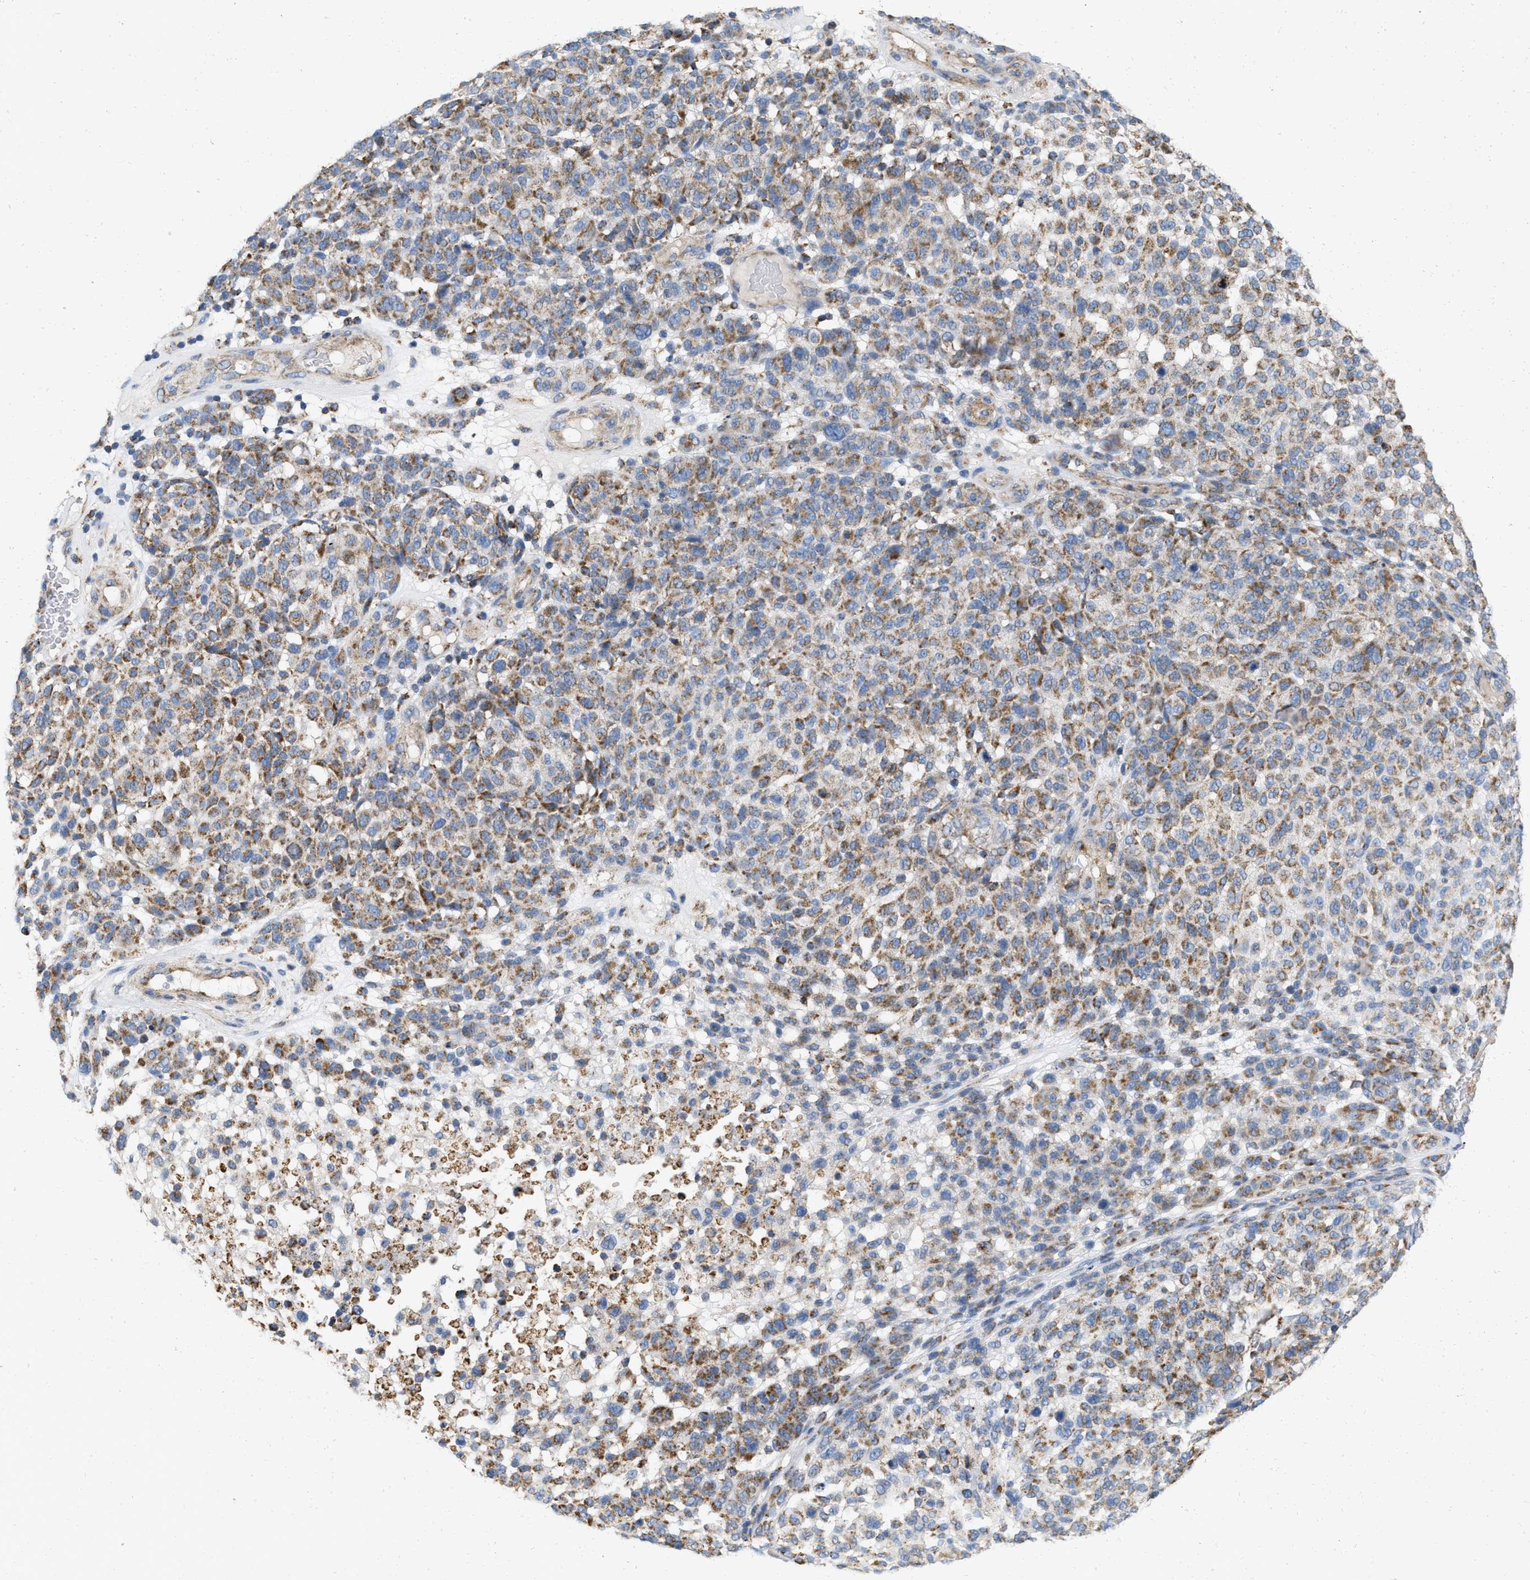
{"staining": {"intensity": "moderate", "quantity": ">75%", "location": "cytoplasmic/membranous"}, "tissue": "melanoma", "cell_type": "Tumor cells", "image_type": "cancer", "snomed": [{"axis": "morphology", "description": "Malignant melanoma, NOS"}, {"axis": "topography", "description": "Skin"}], "caption": "Protein staining of melanoma tissue displays moderate cytoplasmic/membranous staining in about >75% of tumor cells.", "gene": "GRB10", "patient": {"sex": "male", "age": 59}}